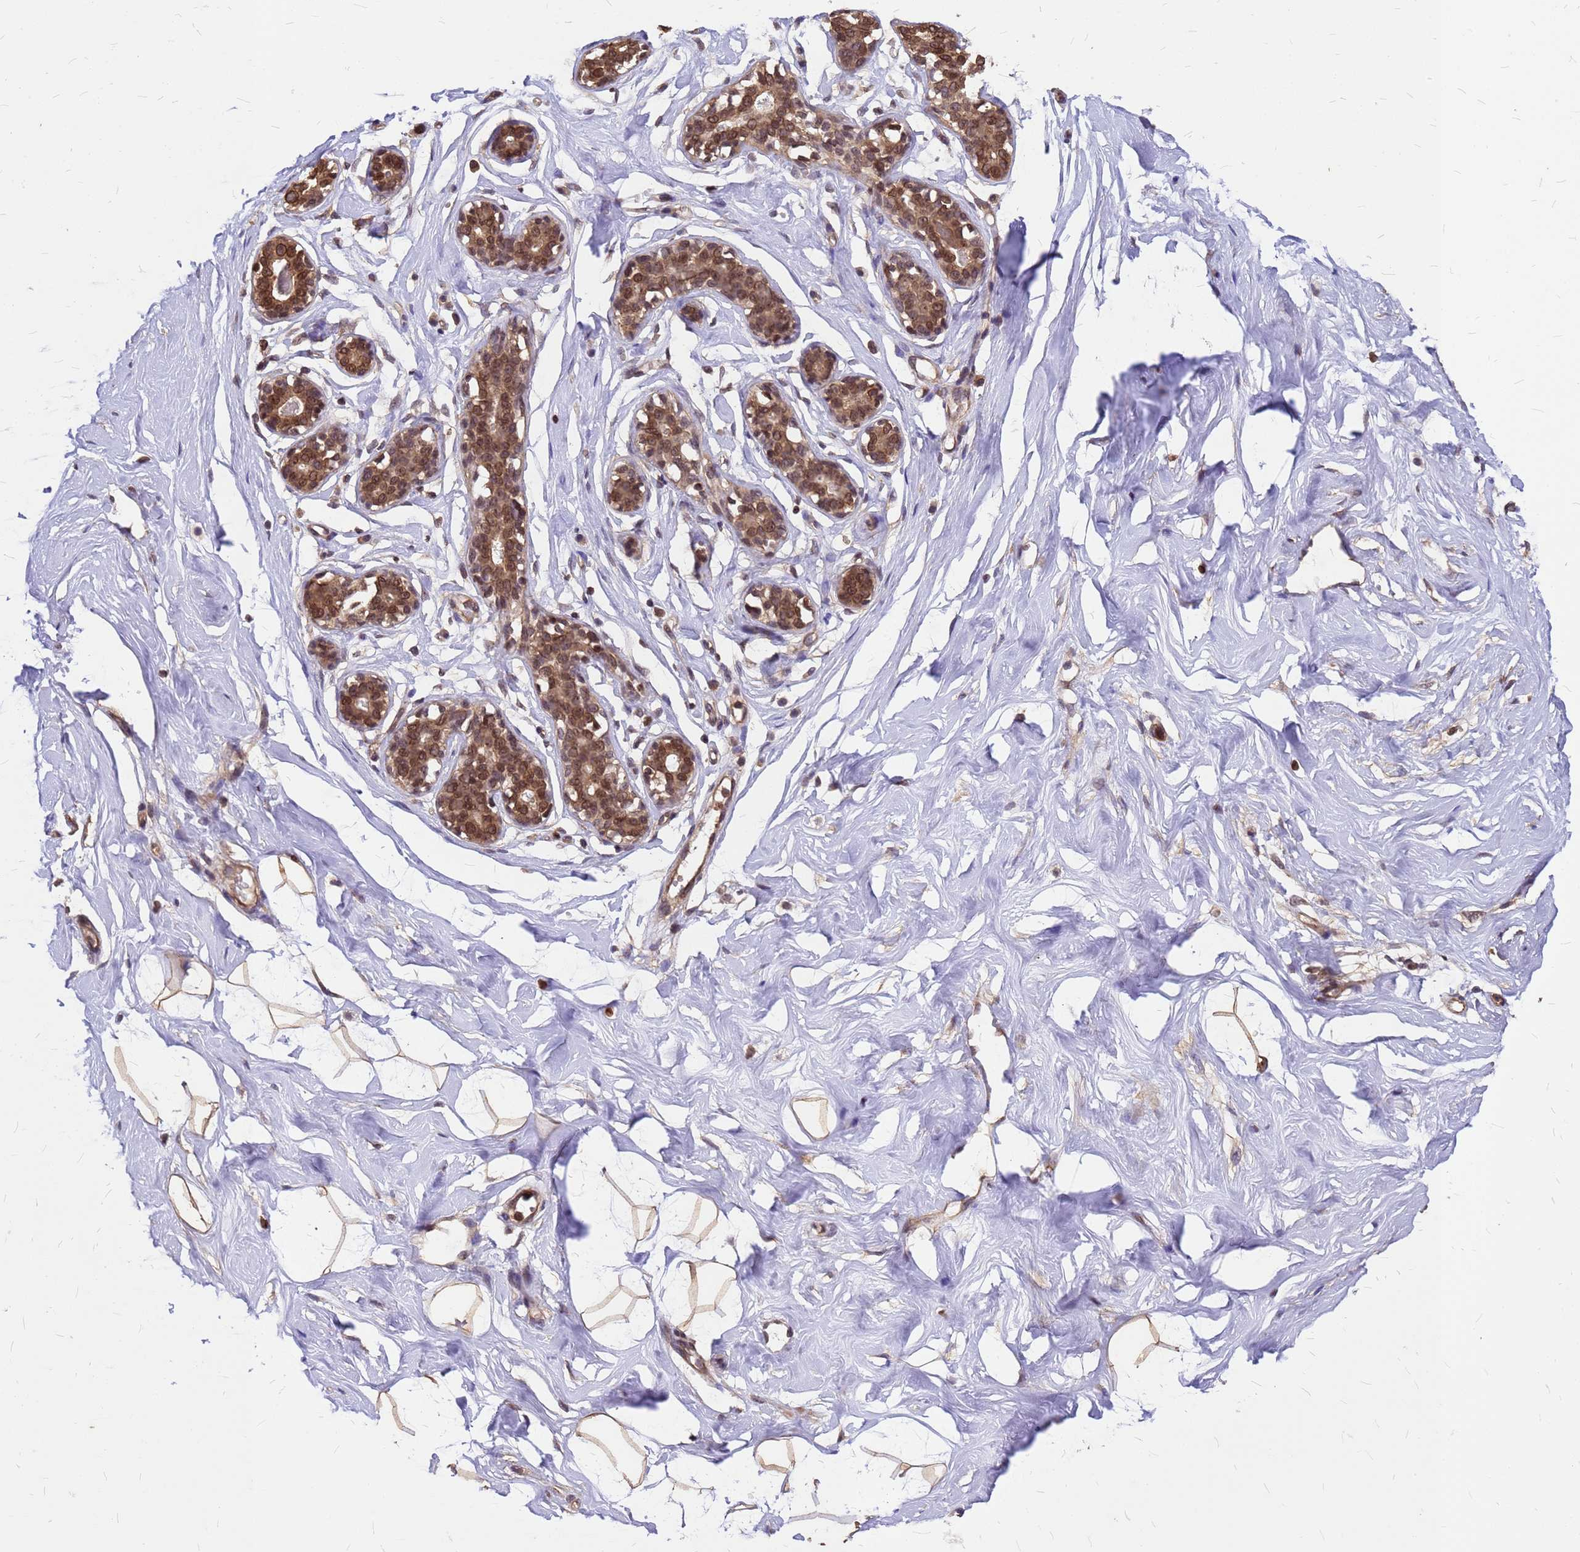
{"staining": {"intensity": "moderate", "quantity": ">75%", "location": "cytoplasmic/membranous"}, "tissue": "breast", "cell_type": "Adipocytes", "image_type": "normal", "snomed": [{"axis": "morphology", "description": "Normal tissue, NOS"}, {"axis": "morphology", "description": "Adenoma, NOS"}, {"axis": "topography", "description": "Breast"}], "caption": "IHC micrograph of benign breast: breast stained using immunohistochemistry shows medium levels of moderate protein expression localized specifically in the cytoplasmic/membranous of adipocytes, appearing as a cytoplasmic/membranous brown color.", "gene": "C1orf35", "patient": {"sex": "female", "age": 23}}